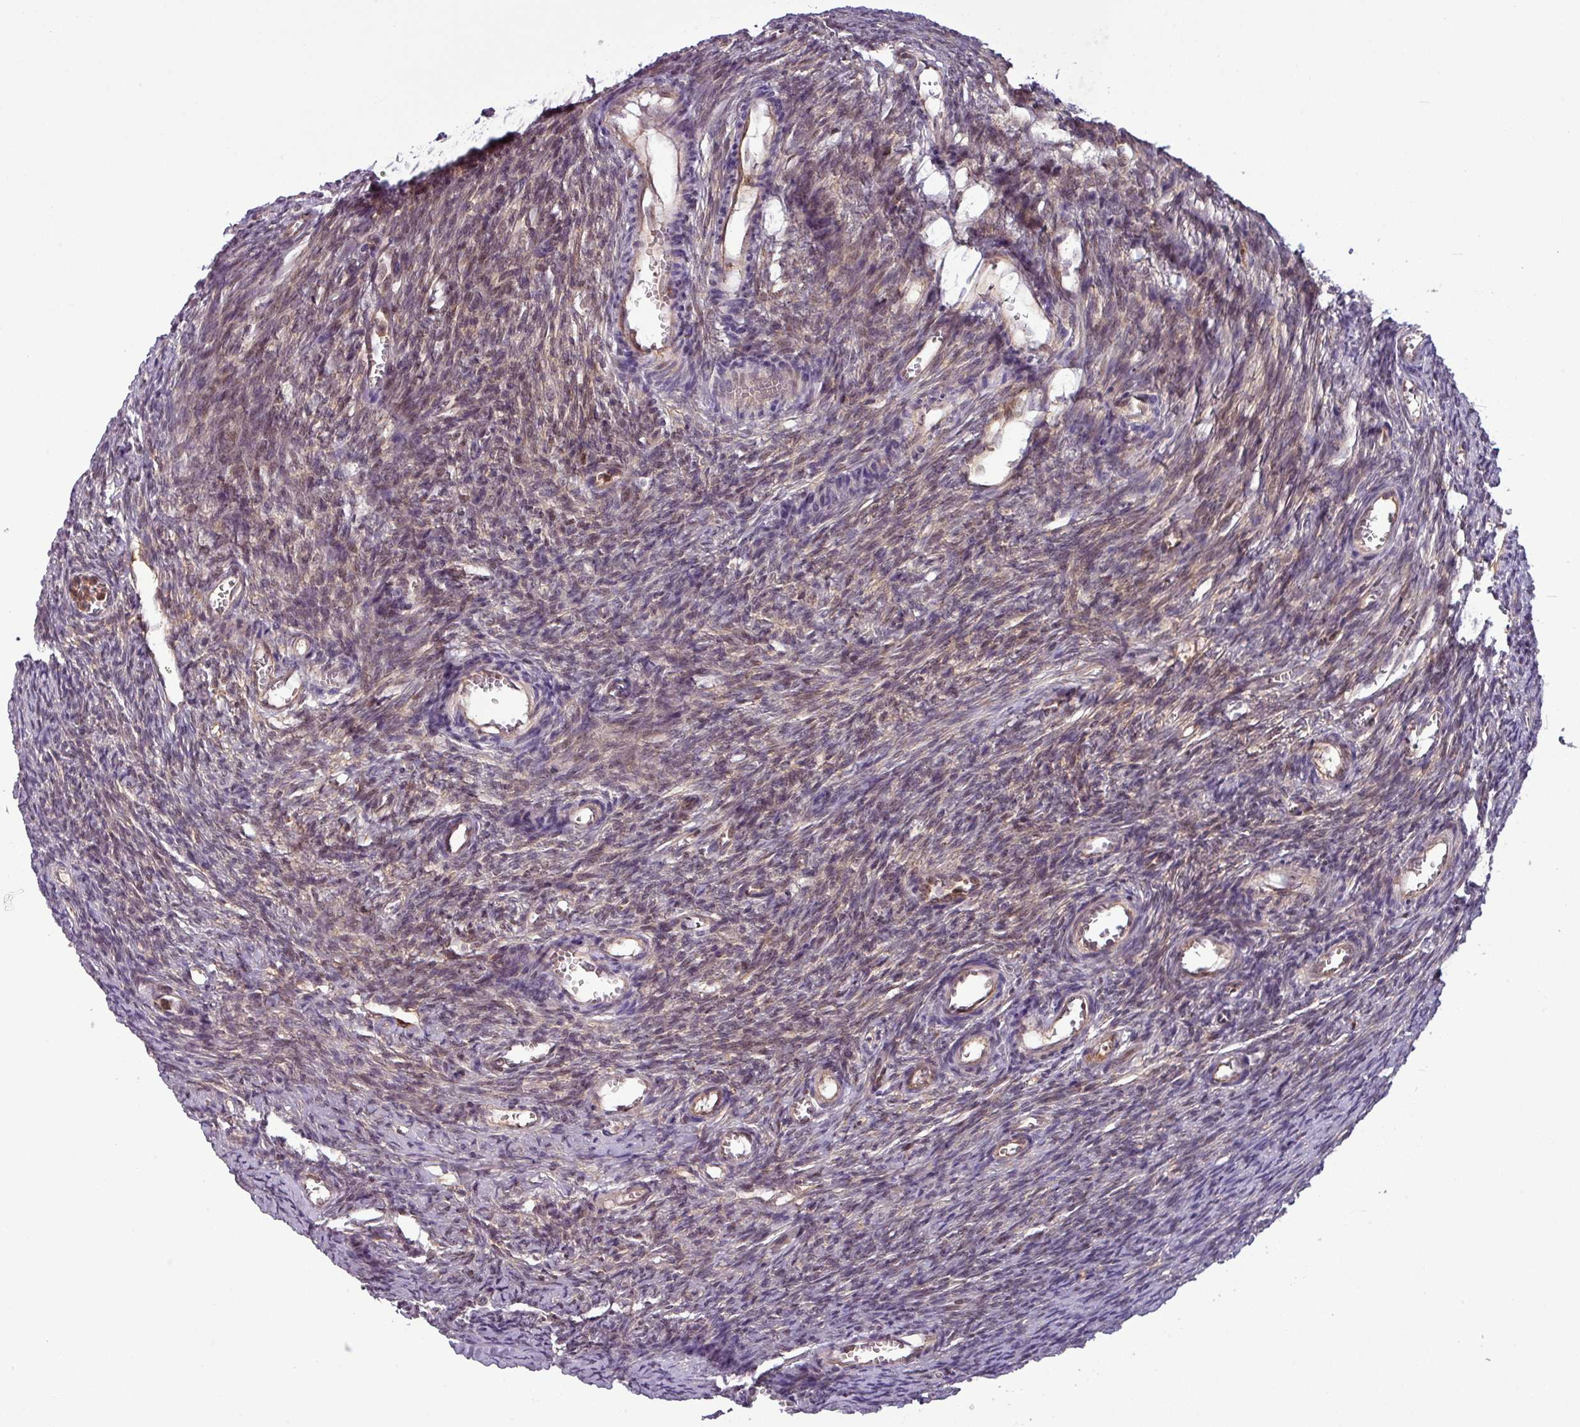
{"staining": {"intensity": "weak", "quantity": "<25%", "location": "cytoplasmic/membranous"}, "tissue": "ovary", "cell_type": "Ovarian stroma cells", "image_type": "normal", "snomed": [{"axis": "morphology", "description": "Normal tissue, NOS"}, {"axis": "topography", "description": "Ovary"}], "caption": "Protein analysis of benign ovary demonstrates no significant expression in ovarian stroma cells.", "gene": "NPFFR1", "patient": {"sex": "female", "age": 44}}